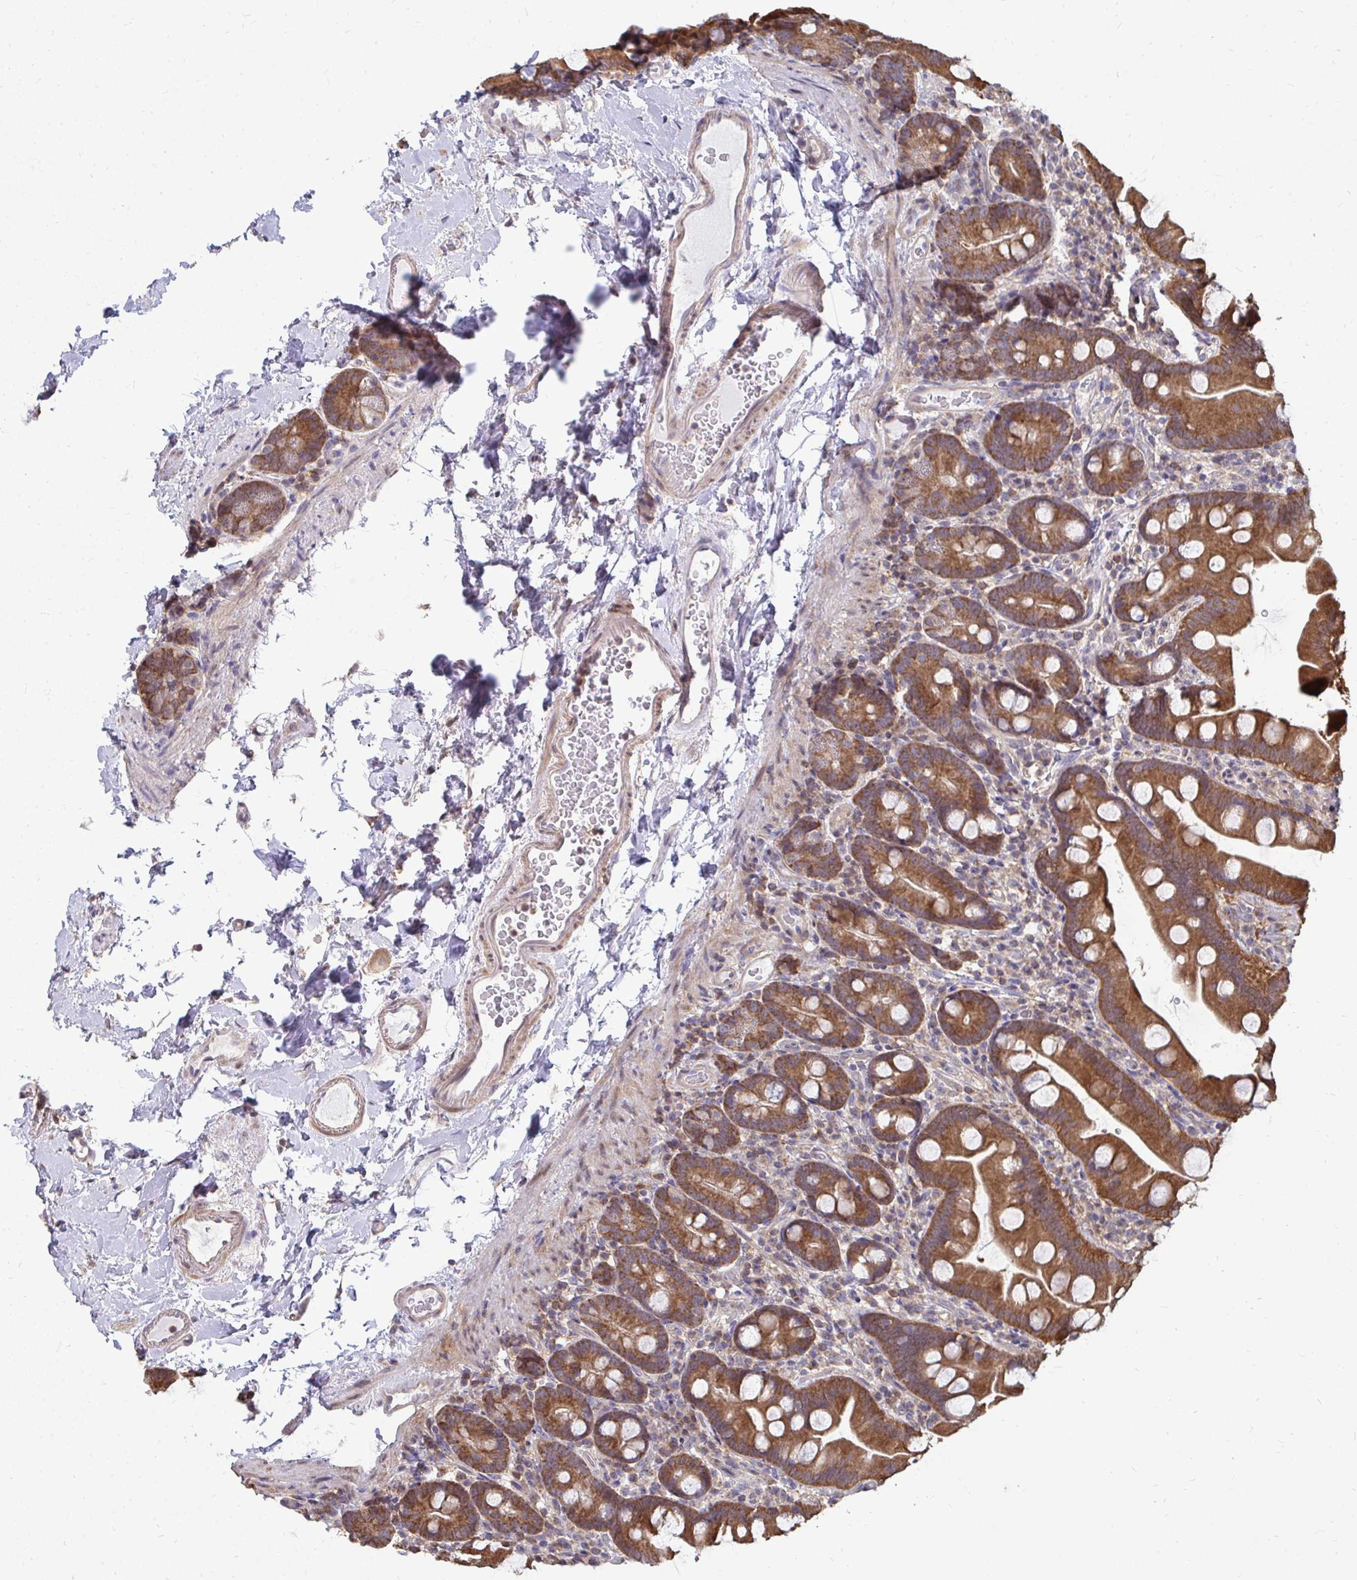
{"staining": {"intensity": "moderate", "quantity": ">75%", "location": "cytoplasmic/membranous"}, "tissue": "small intestine", "cell_type": "Glandular cells", "image_type": "normal", "snomed": [{"axis": "morphology", "description": "Normal tissue, NOS"}, {"axis": "topography", "description": "Small intestine"}], "caption": "Immunohistochemical staining of normal human small intestine shows moderate cytoplasmic/membranous protein expression in about >75% of glandular cells. The protein of interest is stained brown, and the nuclei are stained in blue (DAB IHC with brightfield microscopy, high magnification).", "gene": "DNAJA2", "patient": {"sex": "female", "age": 68}}